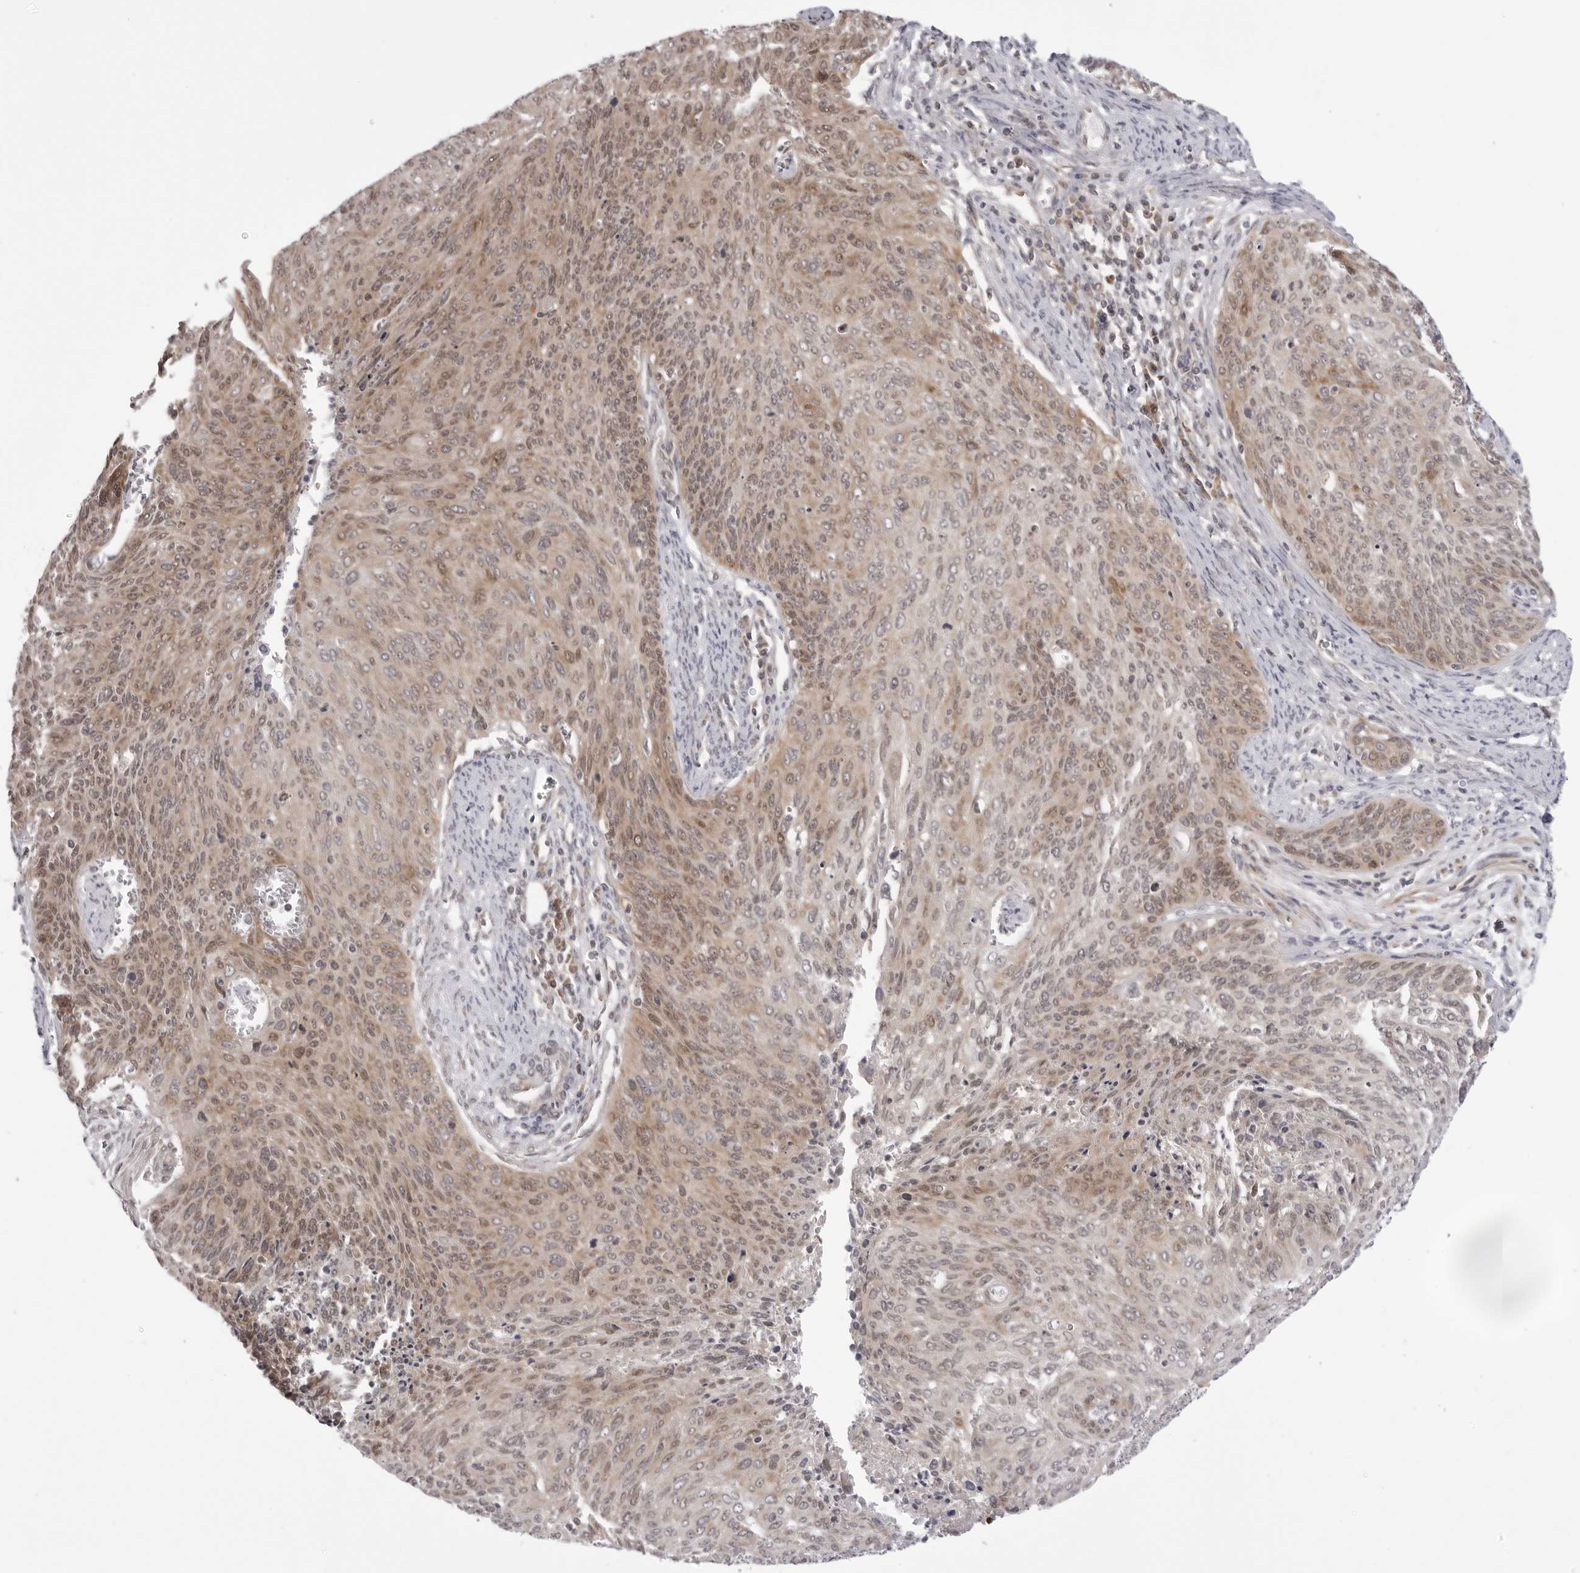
{"staining": {"intensity": "weak", "quantity": ">75%", "location": "cytoplasmic/membranous,nuclear"}, "tissue": "cervical cancer", "cell_type": "Tumor cells", "image_type": "cancer", "snomed": [{"axis": "morphology", "description": "Squamous cell carcinoma, NOS"}, {"axis": "topography", "description": "Cervix"}], "caption": "Cervical cancer (squamous cell carcinoma) stained with a protein marker shows weak staining in tumor cells.", "gene": "PTK2B", "patient": {"sex": "female", "age": 55}}